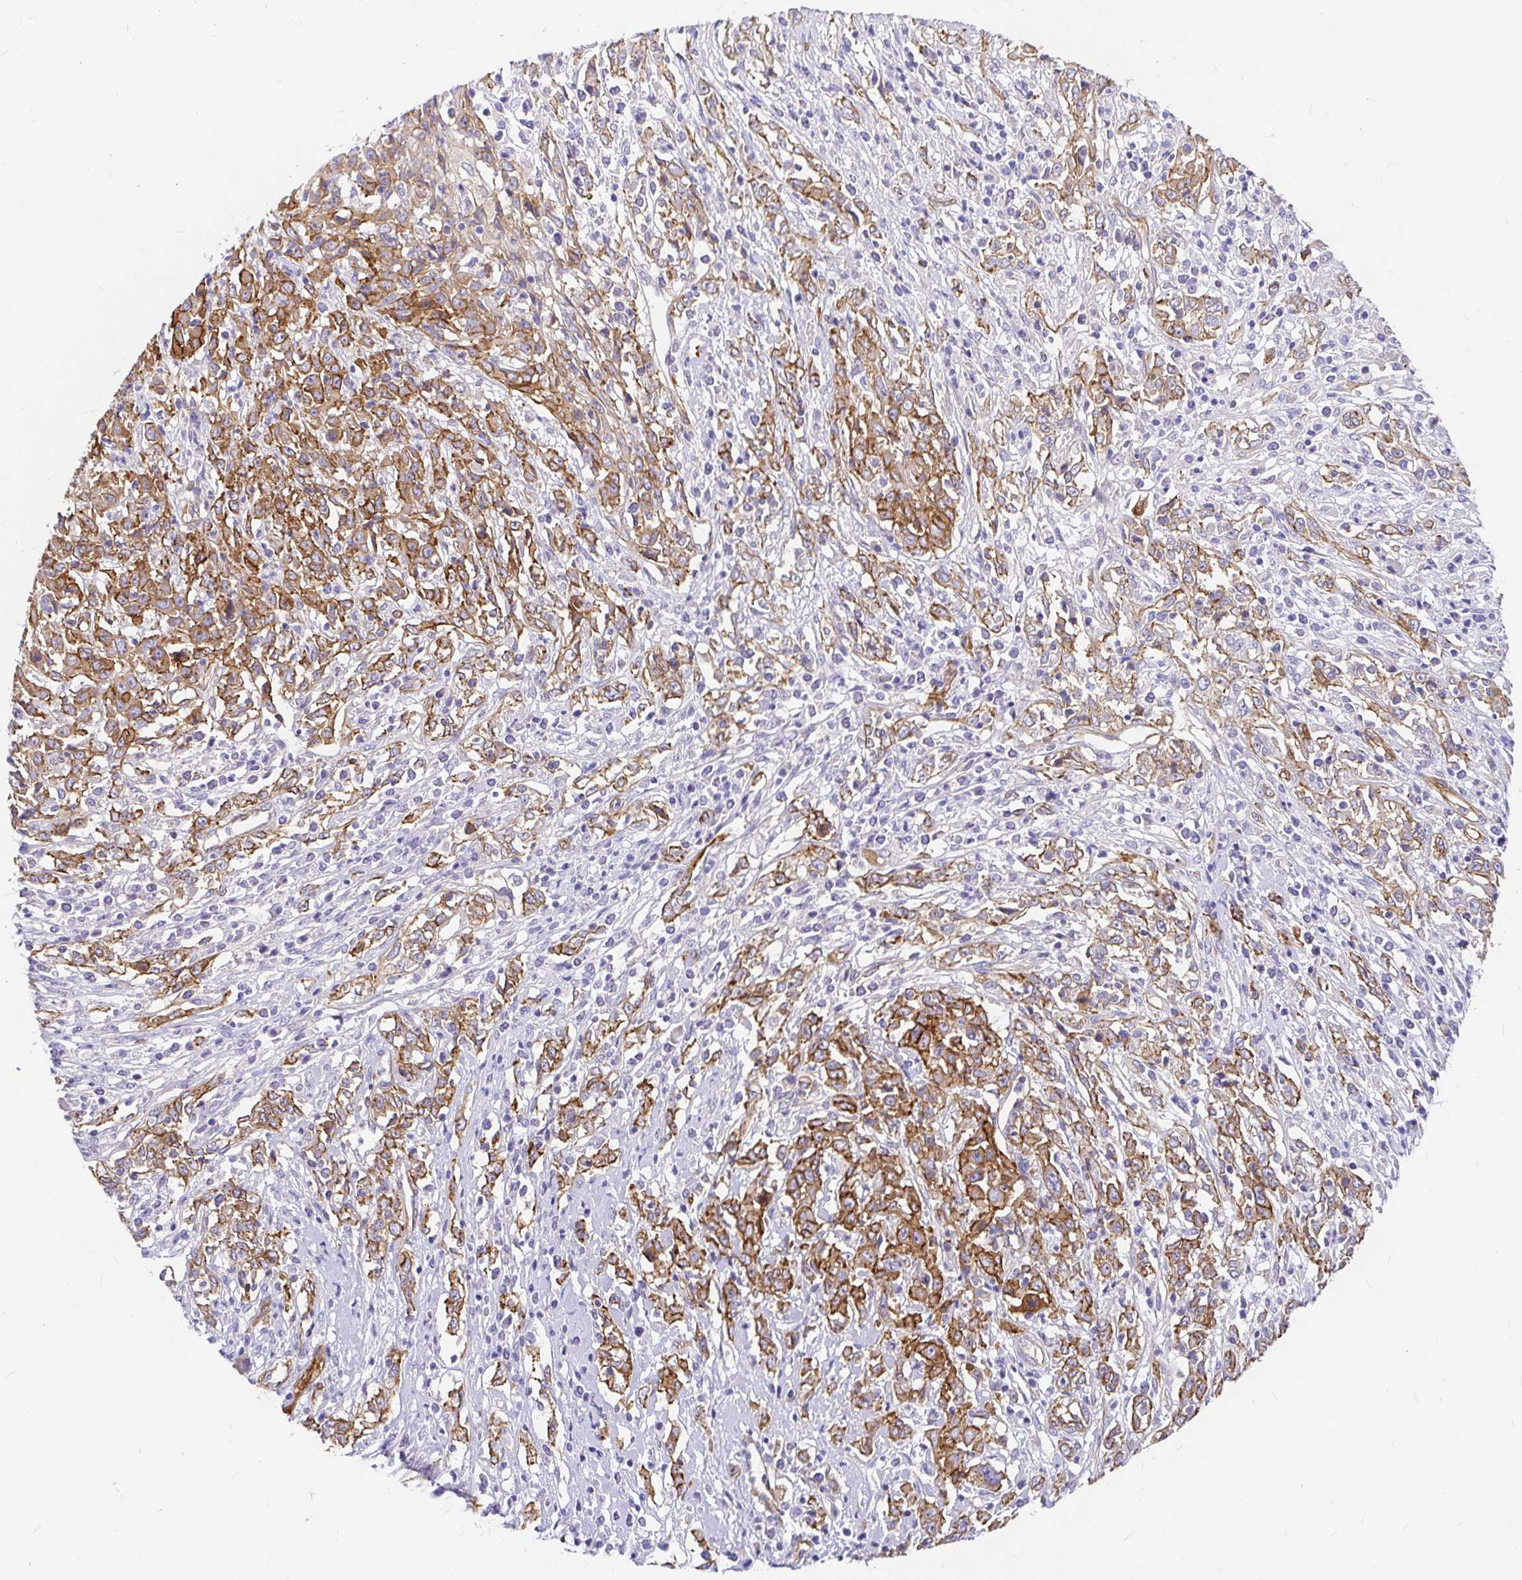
{"staining": {"intensity": "moderate", "quantity": ">75%", "location": "cytoplasmic/membranous"}, "tissue": "cervical cancer", "cell_type": "Tumor cells", "image_type": "cancer", "snomed": [{"axis": "morphology", "description": "Adenocarcinoma, NOS"}, {"axis": "topography", "description": "Cervix"}], "caption": "Cervical adenocarcinoma stained with a brown dye exhibits moderate cytoplasmic/membranous positive expression in approximately >75% of tumor cells.", "gene": "MYO1B", "patient": {"sex": "female", "age": 40}}